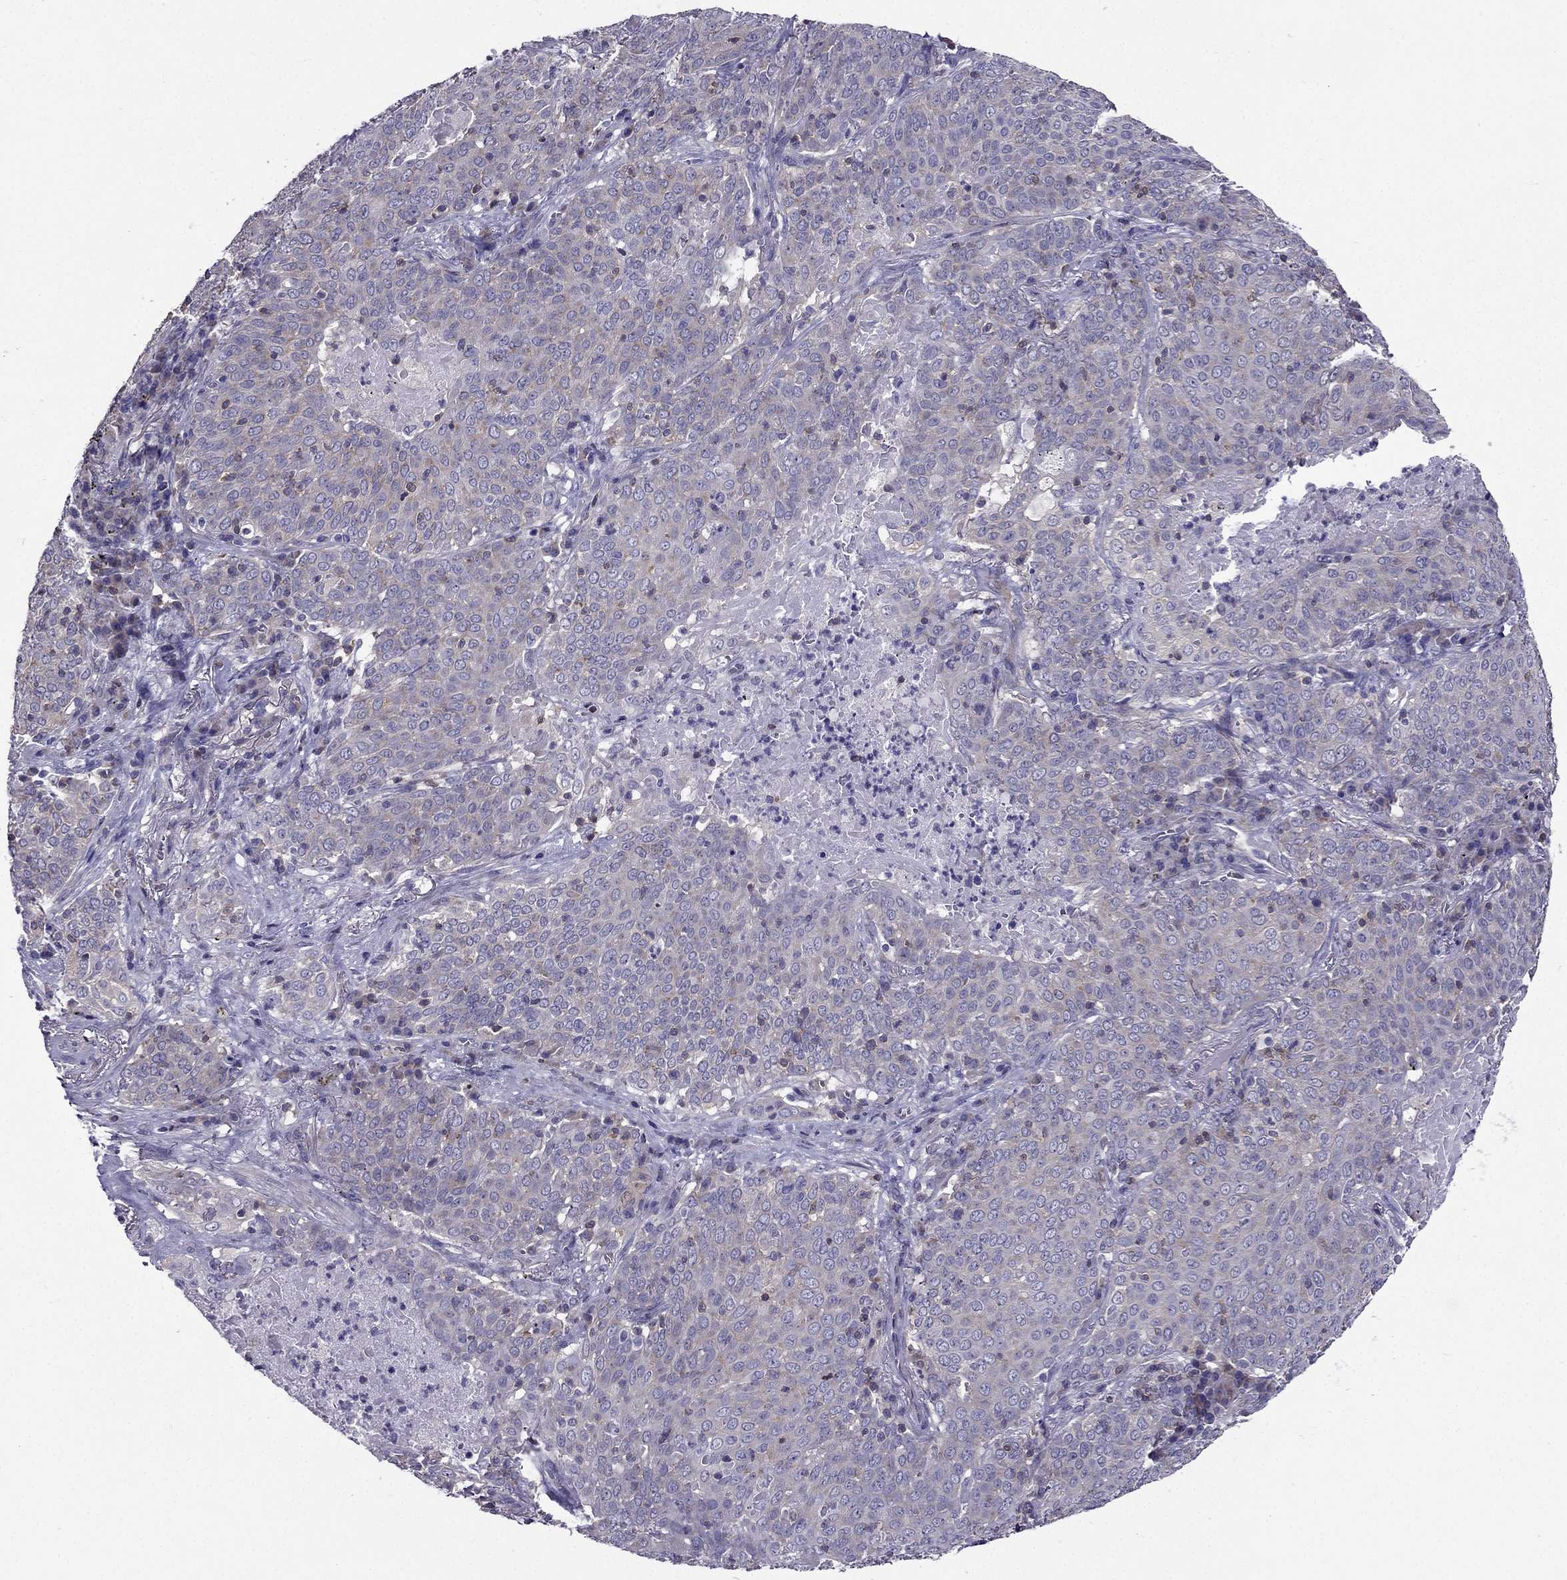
{"staining": {"intensity": "weak", "quantity": "<25%", "location": "cytoplasmic/membranous"}, "tissue": "lung cancer", "cell_type": "Tumor cells", "image_type": "cancer", "snomed": [{"axis": "morphology", "description": "Squamous cell carcinoma, NOS"}, {"axis": "topography", "description": "Lung"}], "caption": "IHC histopathology image of lung squamous cell carcinoma stained for a protein (brown), which reveals no positivity in tumor cells.", "gene": "AAK1", "patient": {"sex": "male", "age": 82}}